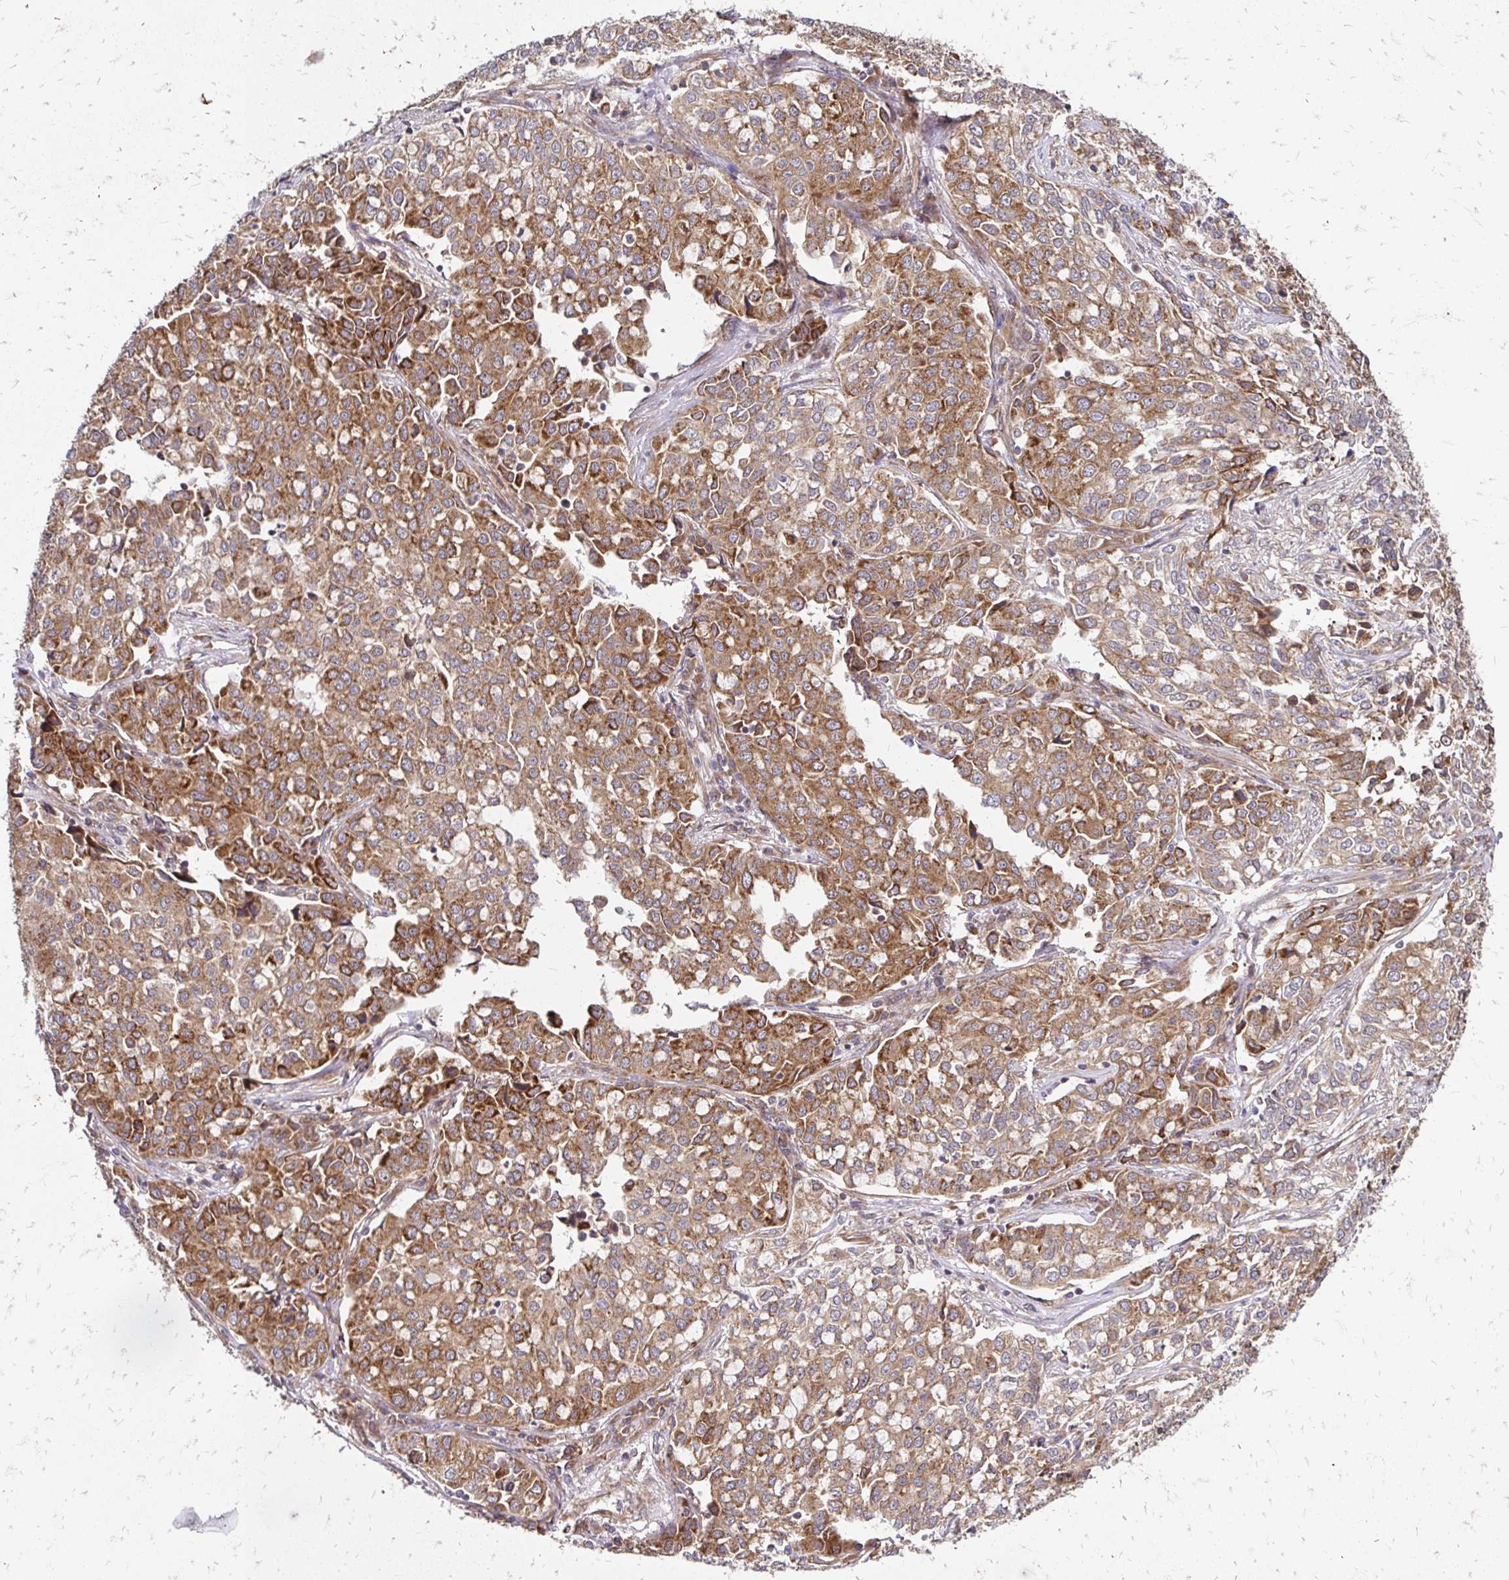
{"staining": {"intensity": "moderate", "quantity": ">75%", "location": "cytoplasmic/membranous"}, "tissue": "lung cancer", "cell_type": "Tumor cells", "image_type": "cancer", "snomed": [{"axis": "morphology", "description": "Adenocarcinoma, NOS"}, {"axis": "morphology", "description": "Adenocarcinoma, metastatic, NOS"}, {"axis": "topography", "description": "Lymph node"}, {"axis": "topography", "description": "Lung"}], "caption": "This is an image of immunohistochemistry staining of lung cancer (metastatic adenocarcinoma), which shows moderate expression in the cytoplasmic/membranous of tumor cells.", "gene": "ZW10", "patient": {"sex": "female", "age": 65}}